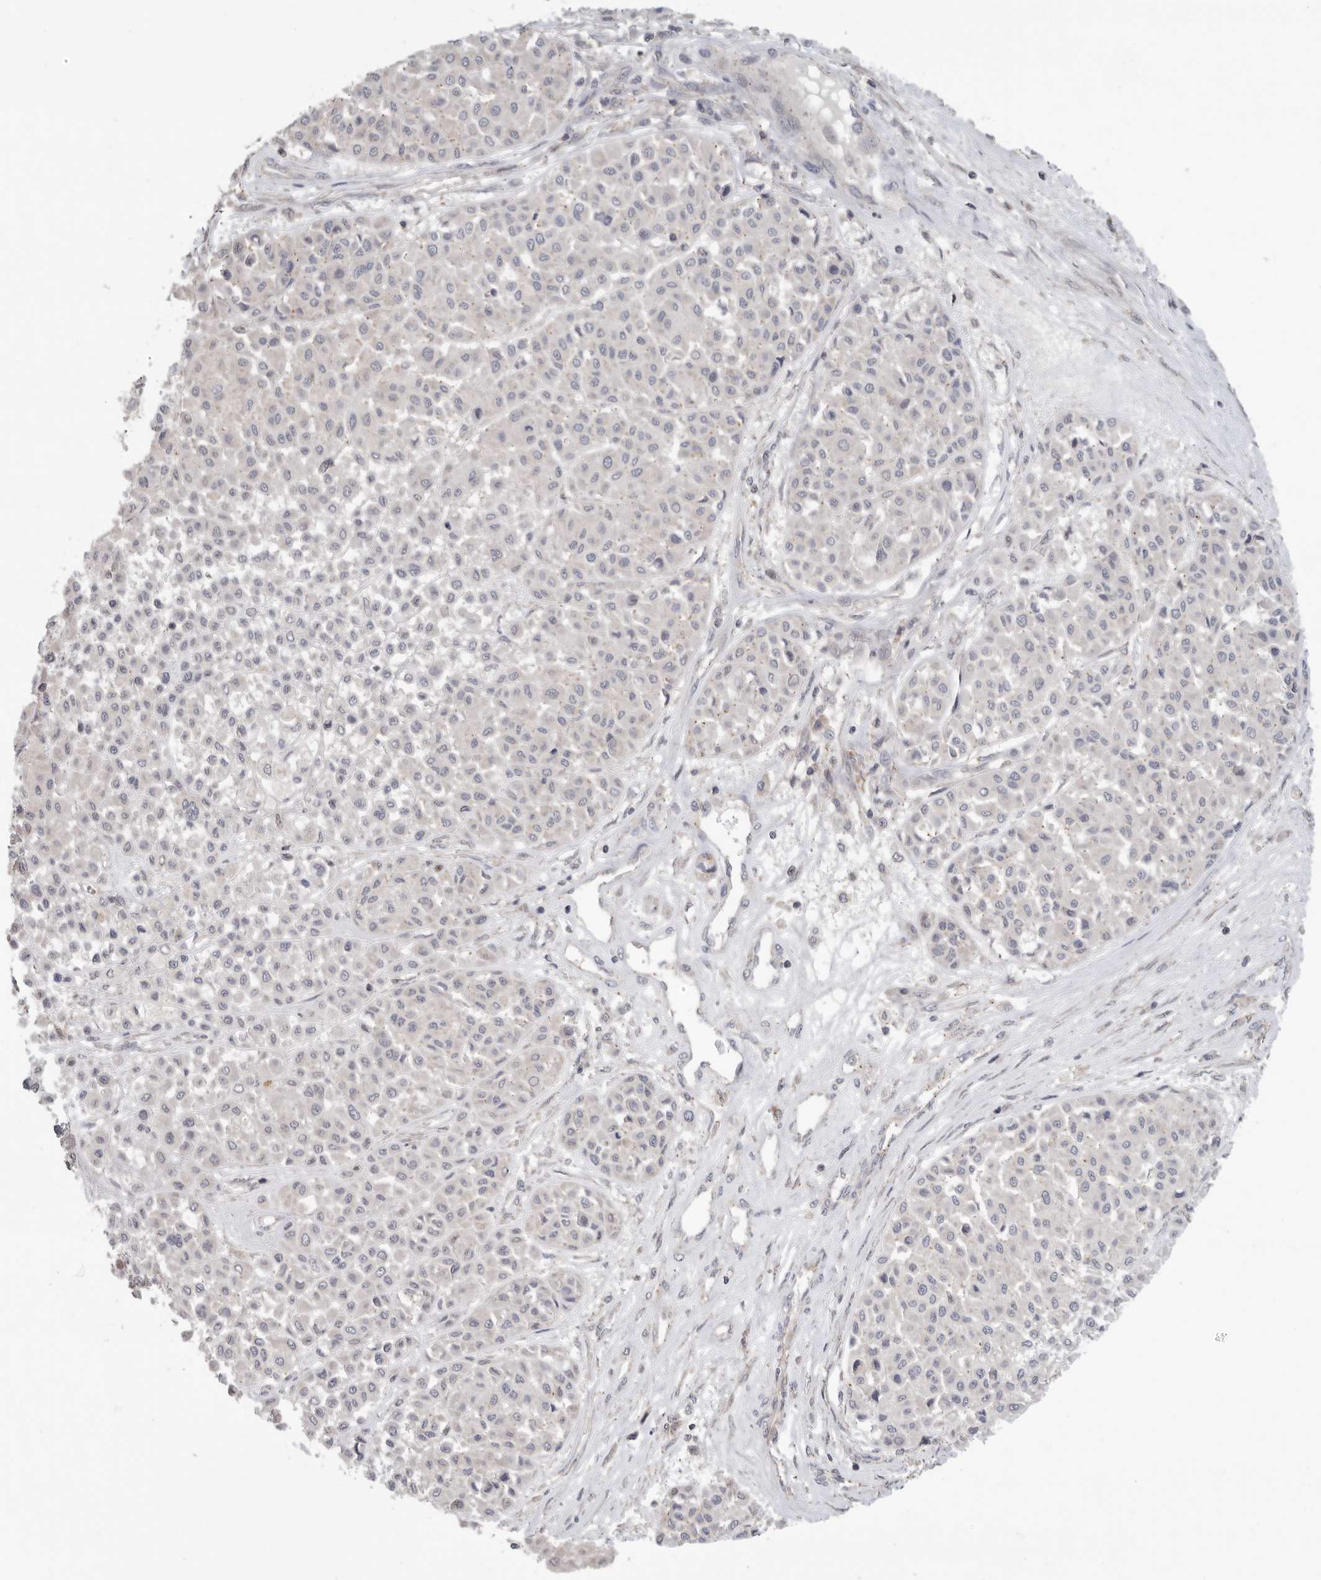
{"staining": {"intensity": "negative", "quantity": "none", "location": "none"}, "tissue": "melanoma", "cell_type": "Tumor cells", "image_type": "cancer", "snomed": [{"axis": "morphology", "description": "Malignant melanoma, Metastatic site"}, {"axis": "topography", "description": "Soft tissue"}], "caption": "Immunohistochemistry image of neoplastic tissue: human melanoma stained with DAB (3,3'-diaminobenzidine) displays no significant protein expression in tumor cells. The staining was performed using DAB to visualize the protein expression in brown, while the nuclei were stained in blue with hematoxylin (Magnification: 20x).", "gene": "KLK5", "patient": {"sex": "male", "age": 41}}